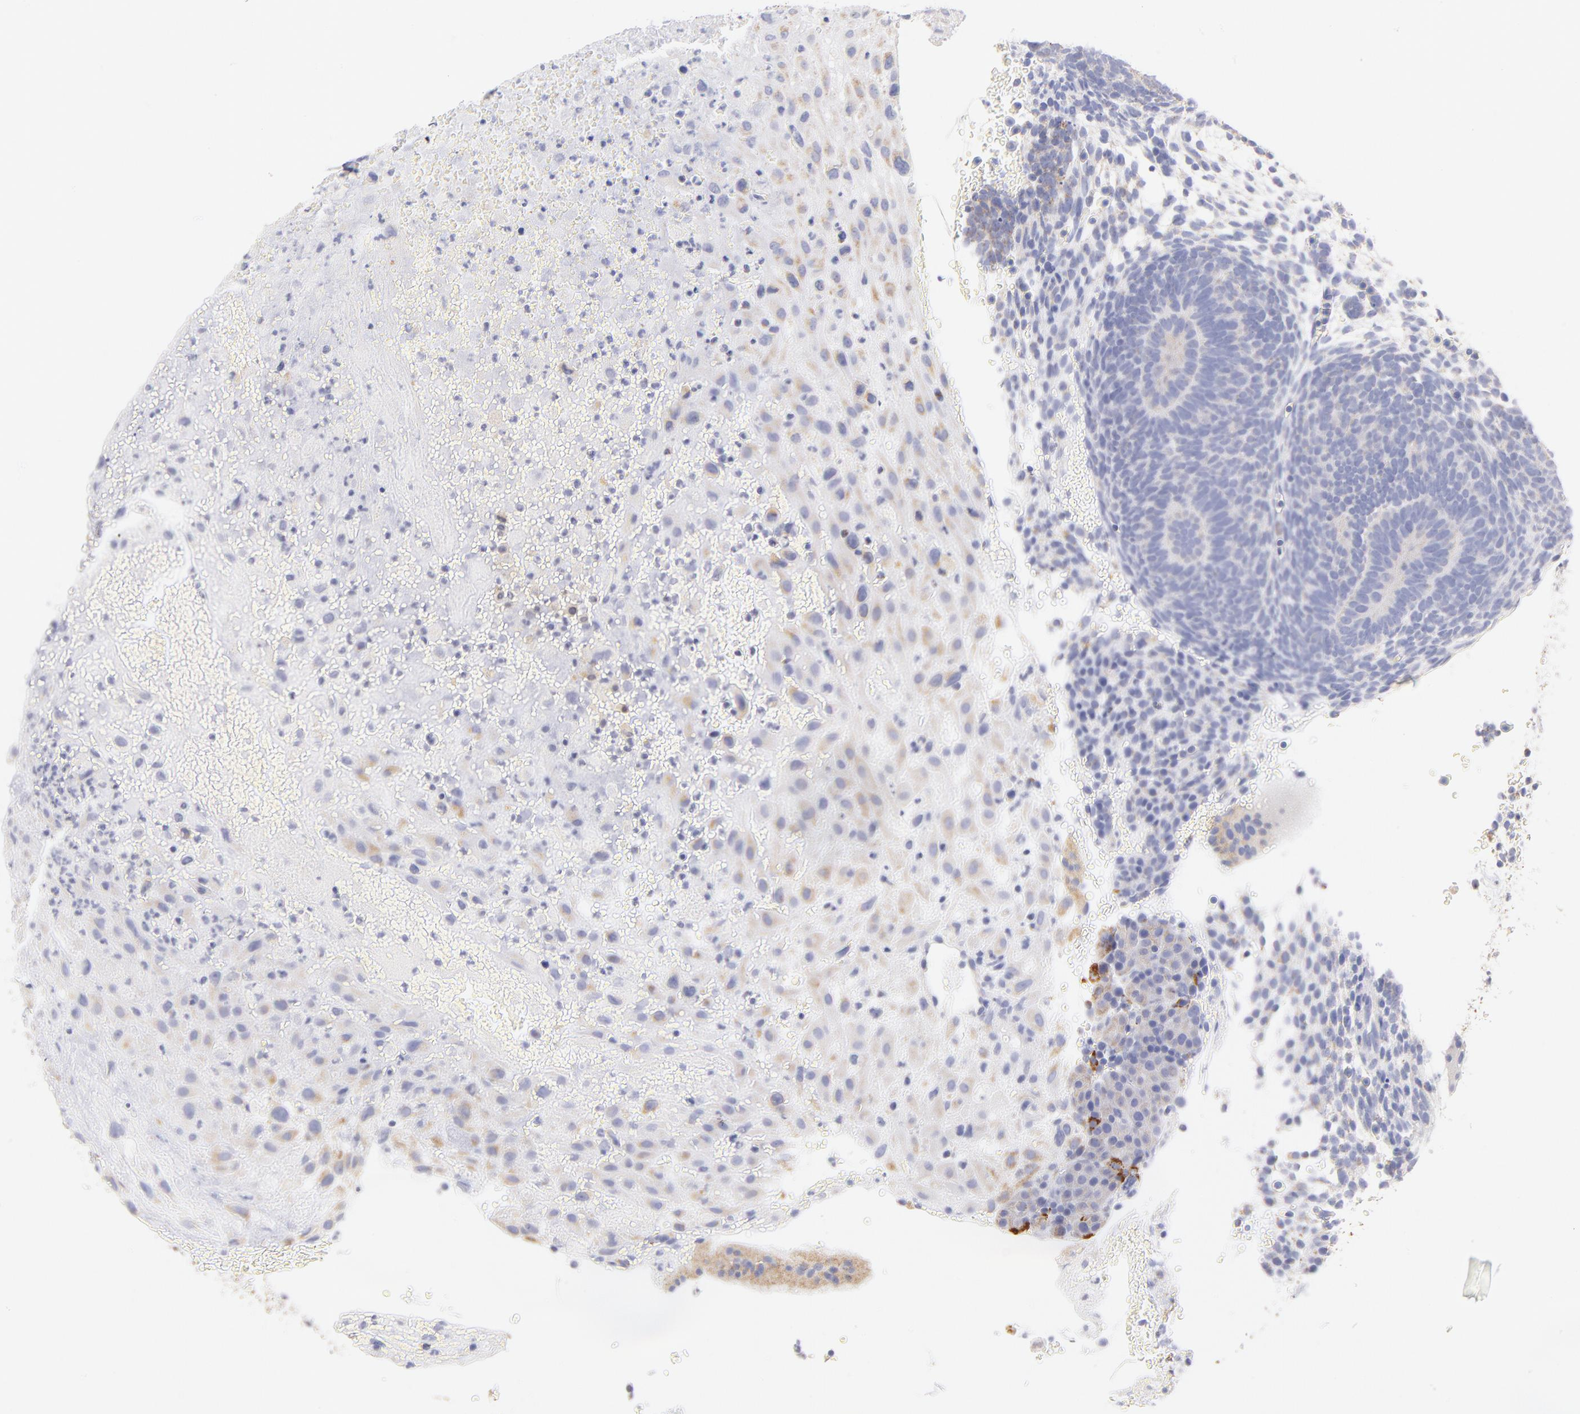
{"staining": {"intensity": "weak", "quantity": ">75%", "location": "cytoplasmic/membranous"}, "tissue": "placenta", "cell_type": "Decidual cells", "image_type": "normal", "snomed": [{"axis": "morphology", "description": "Normal tissue, NOS"}, {"axis": "topography", "description": "Placenta"}], "caption": "Protein expression analysis of benign human placenta reveals weak cytoplasmic/membranous staining in approximately >75% of decidual cells. The staining was performed using DAB to visualize the protein expression in brown, while the nuclei were stained in blue with hematoxylin (Magnification: 20x).", "gene": "AIFM1", "patient": {"sex": "female", "age": 19}}